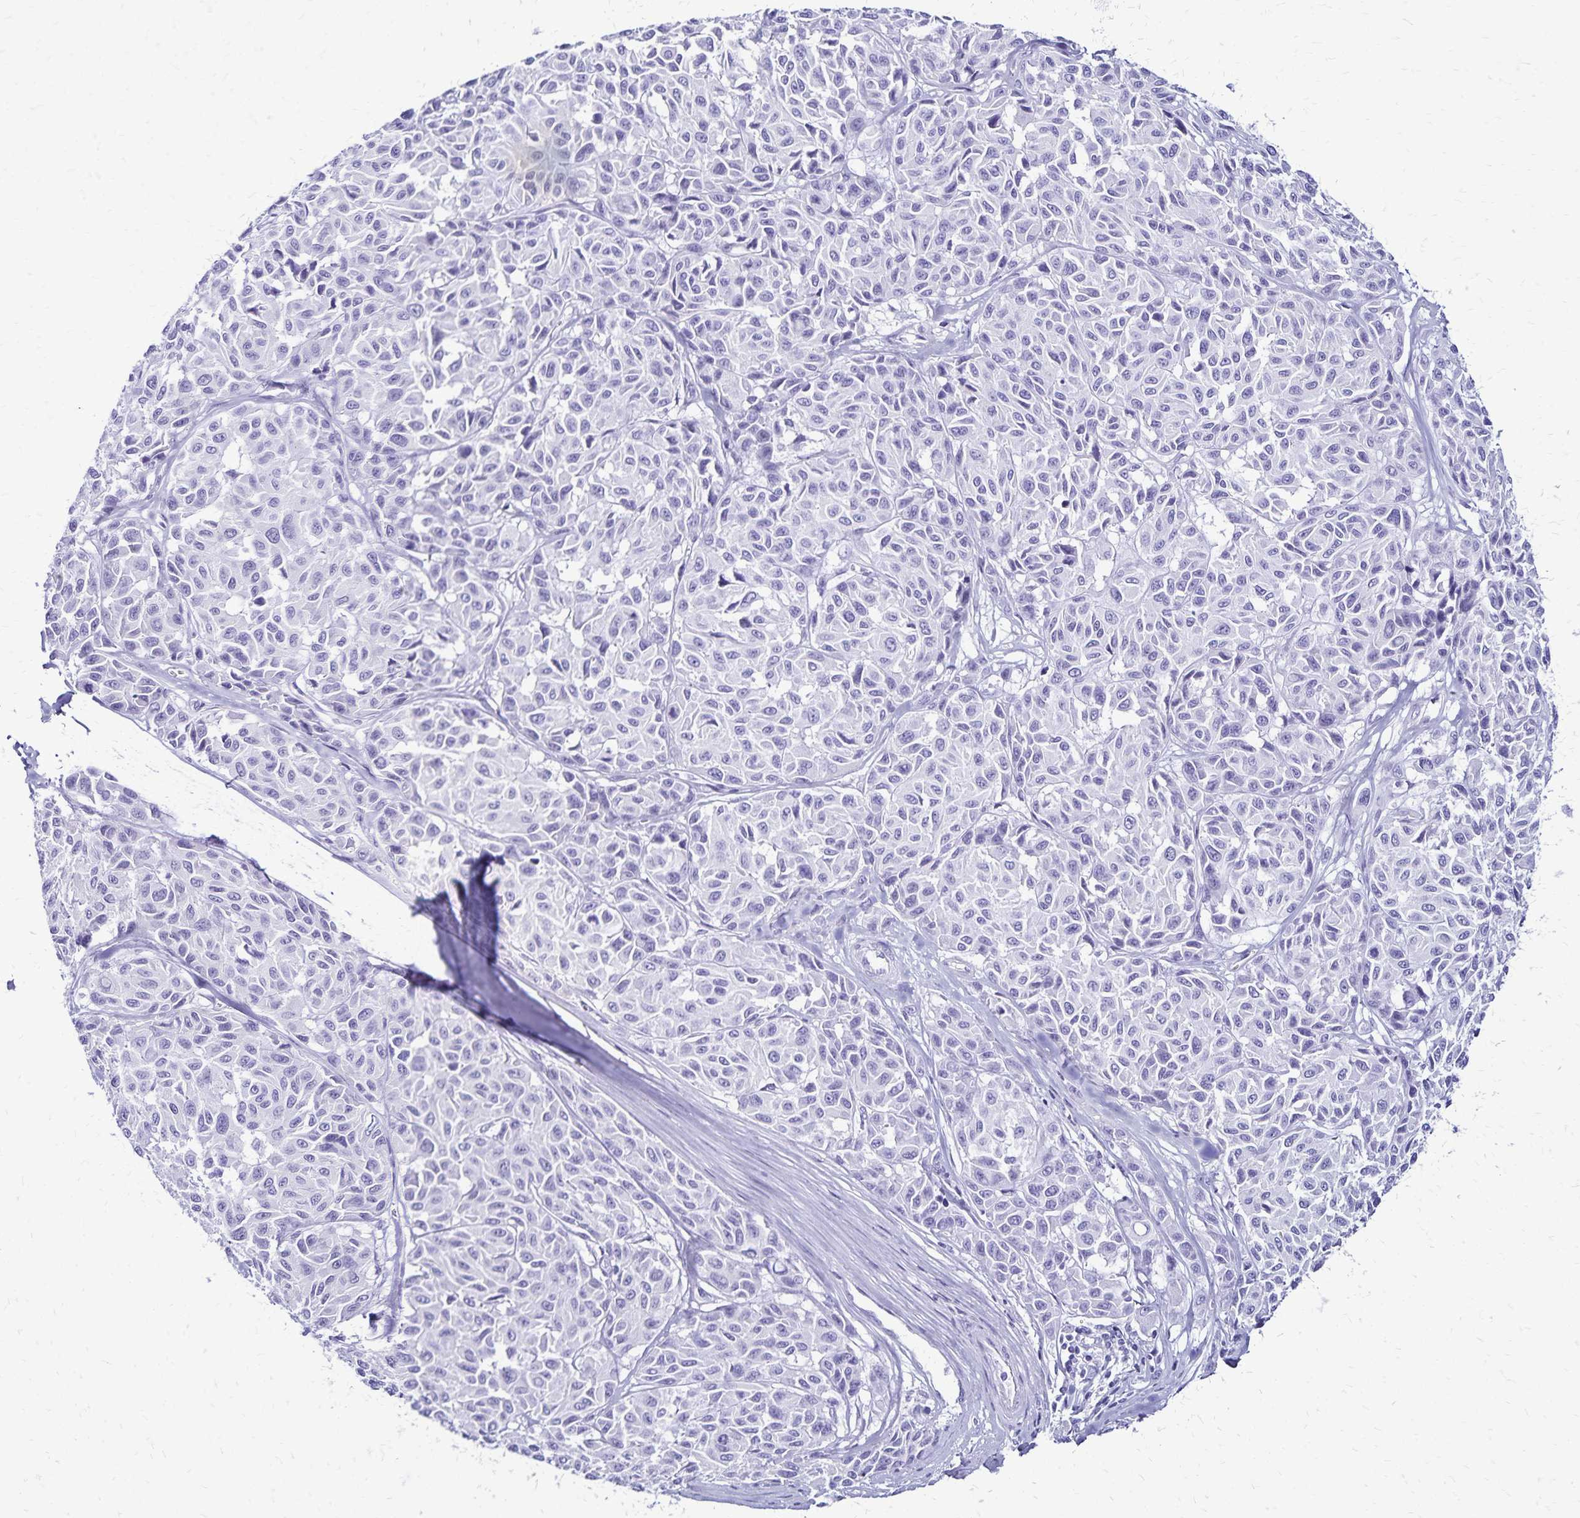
{"staining": {"intensity": "negative", "quantity": "none", "location": "none"}, "tissue": "melanoma", "cell_type": "Tumor cells", "image_type": "cancer", "snomed": [{"axis": "morphology", "description": "Malignant melanoma, NOS"}, {"axis": "topography", "description": "Skin"}], "caption": "Micrograph shows no protein expression in tumor cells of malignant melanoma tissue. (Stains: DAB IHC with hematoxylin counter stain, Microscopy: brightfield microscopy at high magnification).", "gene": "LIN28B", "patient": {"sex": "female", "age": 66}}